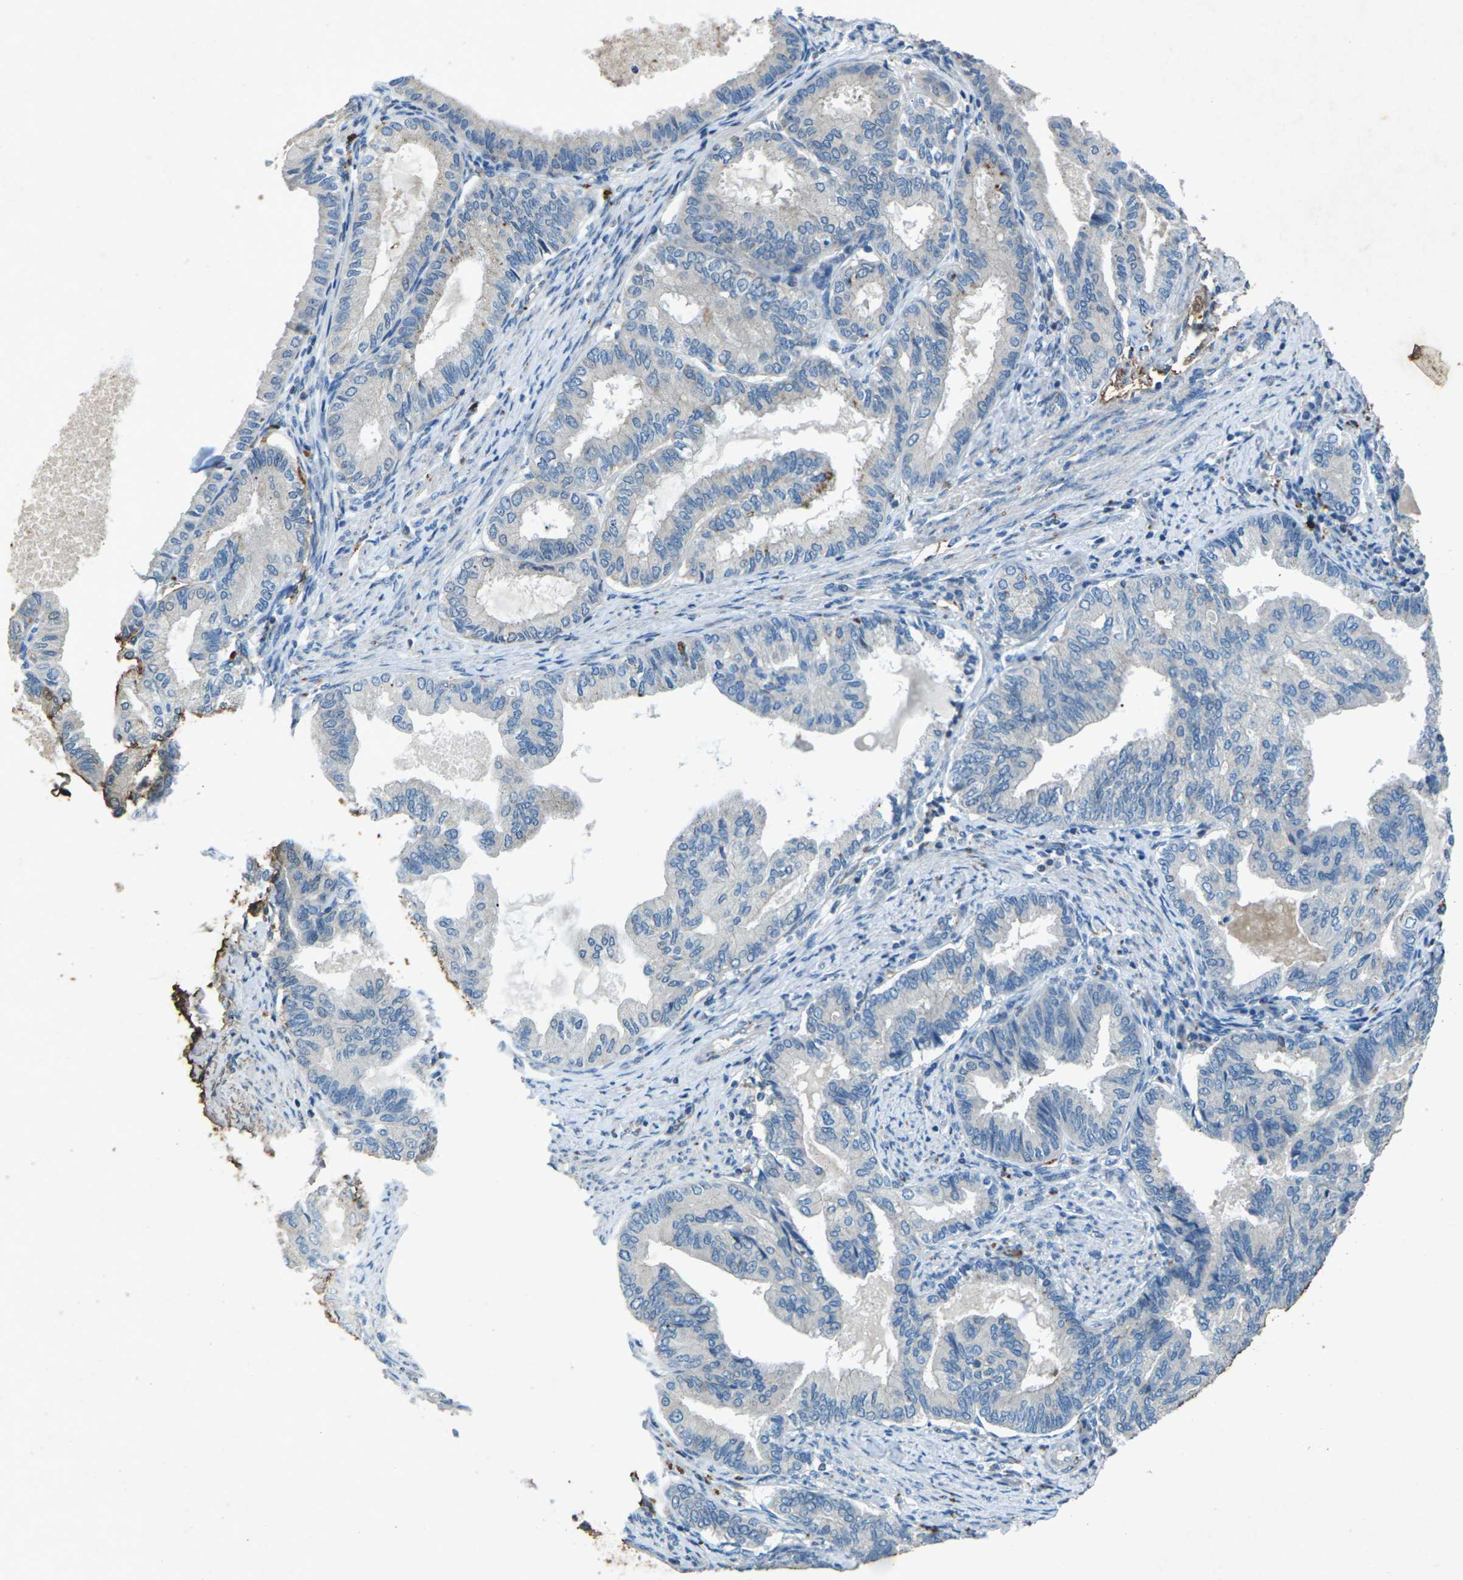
{"staining": {"intensity": "negative", "quantity": "none", "location": "none"}, "tissue": "endometrial cancer", "cell_type": "Tumor cells", "image_type": "cancer", "snomed": [{"axis": "morphology", "description": "Adenocarcinoma, NOS"}, {"axis": "topography", "description": "Endometrium"}], "caption": "Endometrial adenocarcinoma was stained to show a protein in brown. There is no significant positivity in tumor cells. (Brightfield microscopy of DAB immunohistochemistry at high magnification).", "gene": "SIGLEC14", "patient": {"sex": "female", "age": 86}}